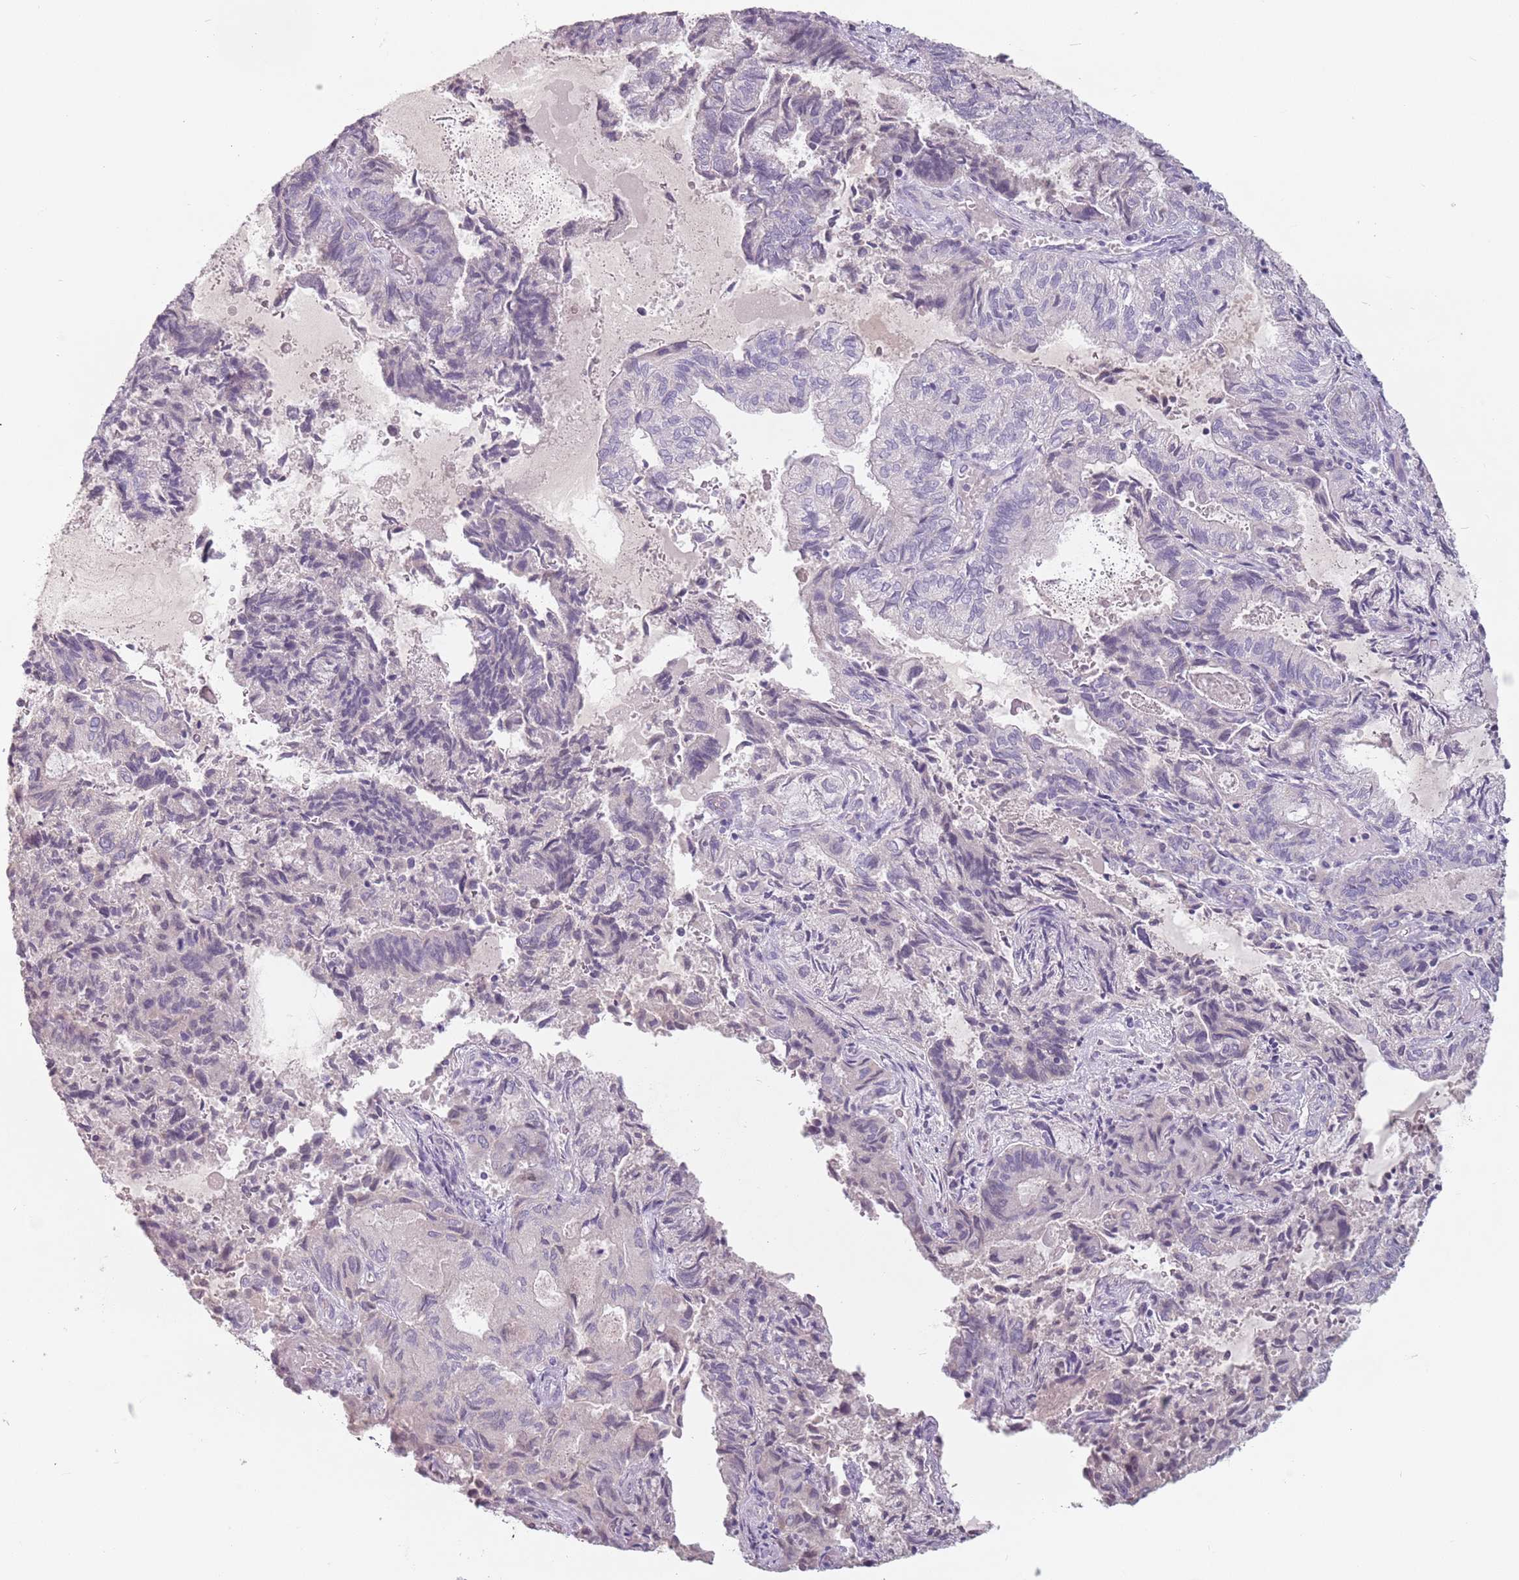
{"staining": {"intensity": "negative", "quantity": "none", "location": "none"}, "tissue": "endometrial cancer", "cell_type": "Tumor cells", "image_type": "cancer", "snomed": [{"axis": "morphology", "description": "Adenocarcinoma, NOS"}, {"axis": "topography", "description": "Endometrium"}], "caption": "Endometrial adenocarcinoma stained for a protein using IHC reveals no positivity tumor cells.", "gene": "CEP19", "patient": {"sex": "female", "age": 80}}